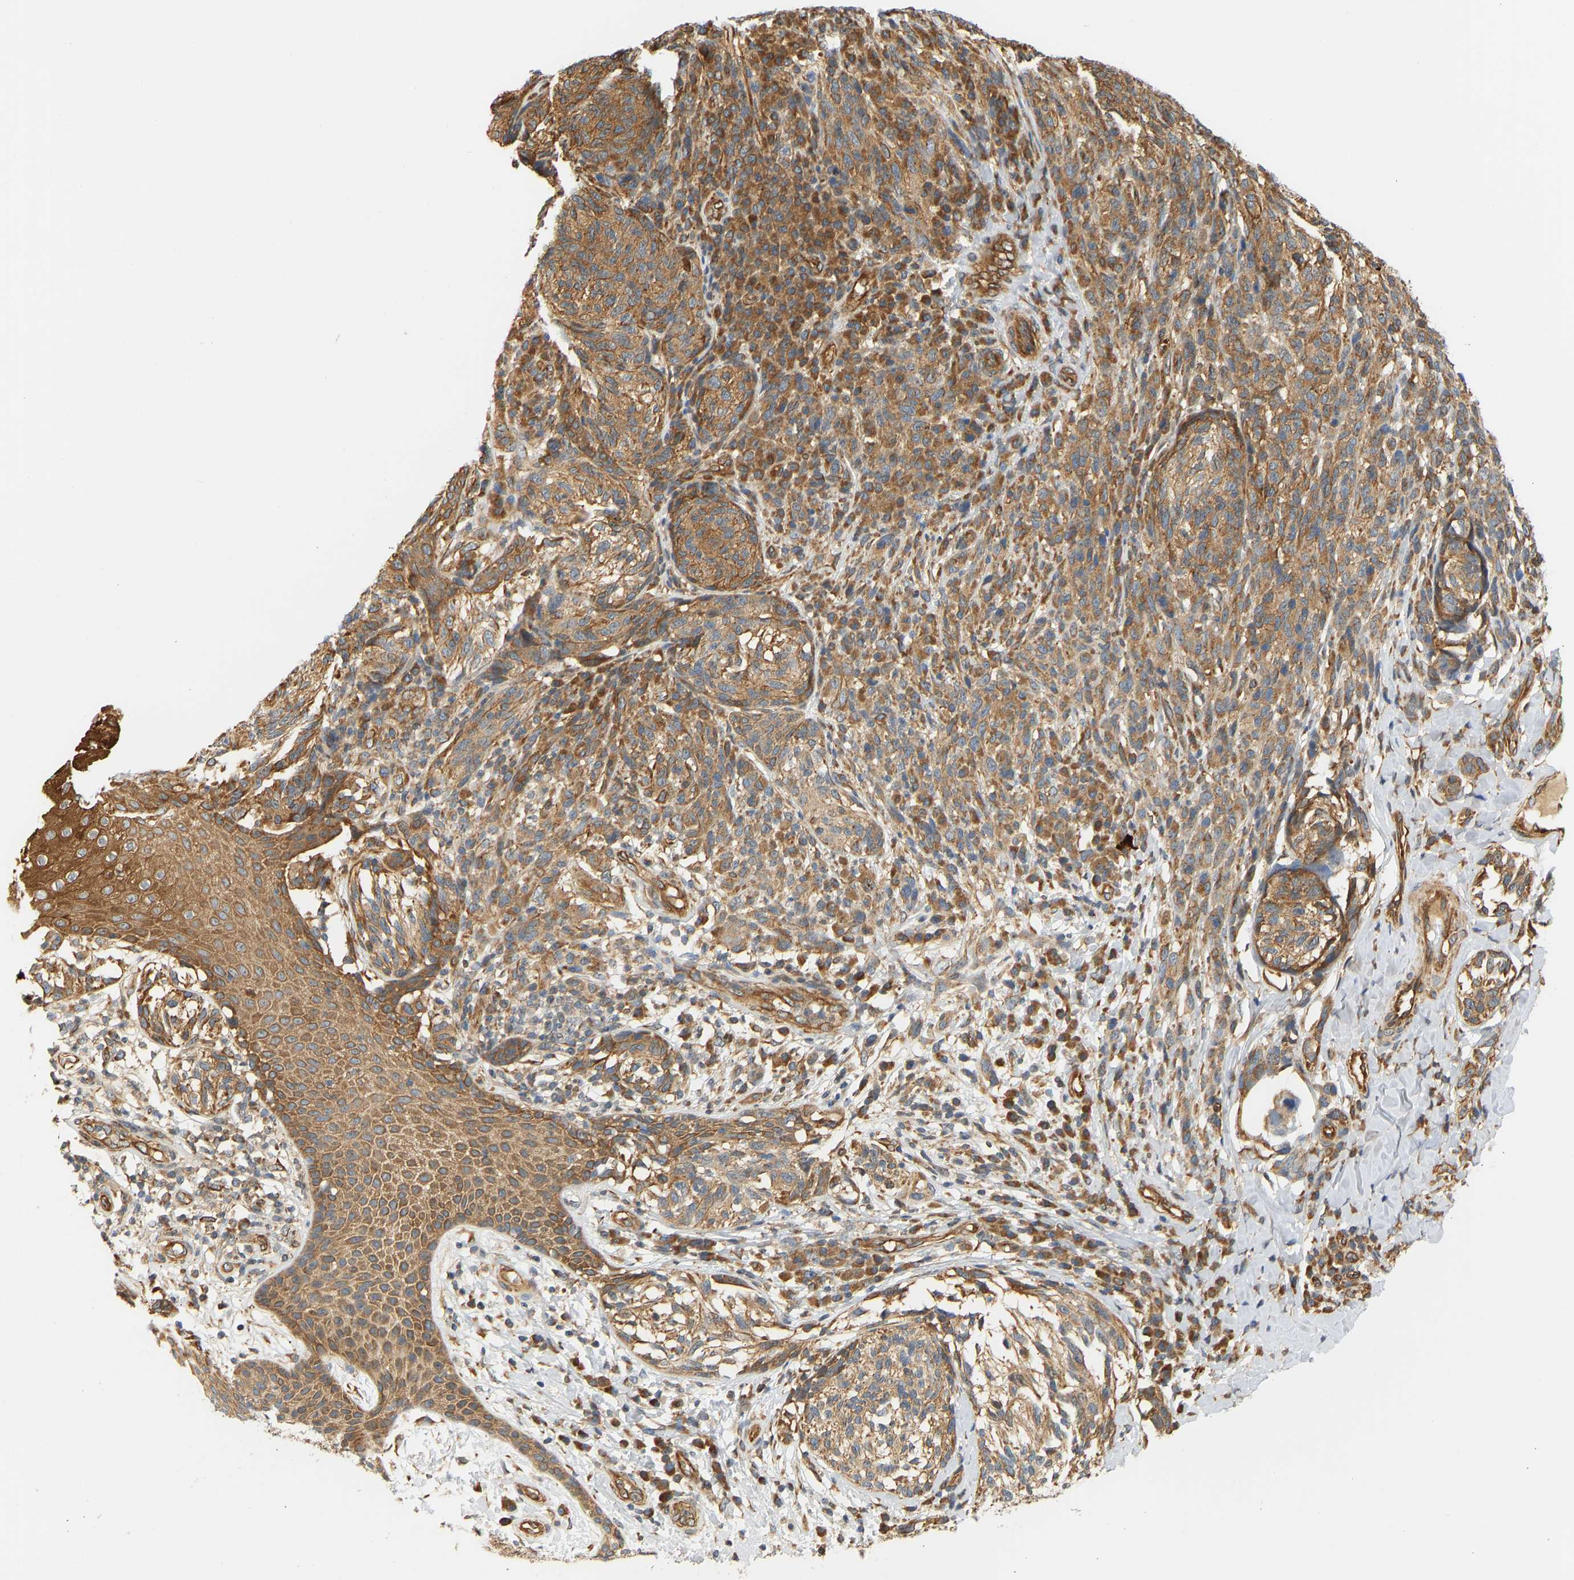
{"staining": {"intensity": "moderate", "quantity": ">75%", "location": "cytoplasmic/membranous"}, "tissue": "melanoma", "cell_type": "Tumor cells", "image_type": "cancer", "snomed": [{"axis": "morphology", "description": "Malignant melanoma, NOS"}, {"axis": "topography", "description": "Skin"}], "caption": "DAB immunohistochemical staining of human malignant melanoma demonstrates moderate cytoplasmic/membranous protein staining in about >75% of tumor cells.", "gene": "CEP57", "patient": {"sex": "female", "age": 73}}